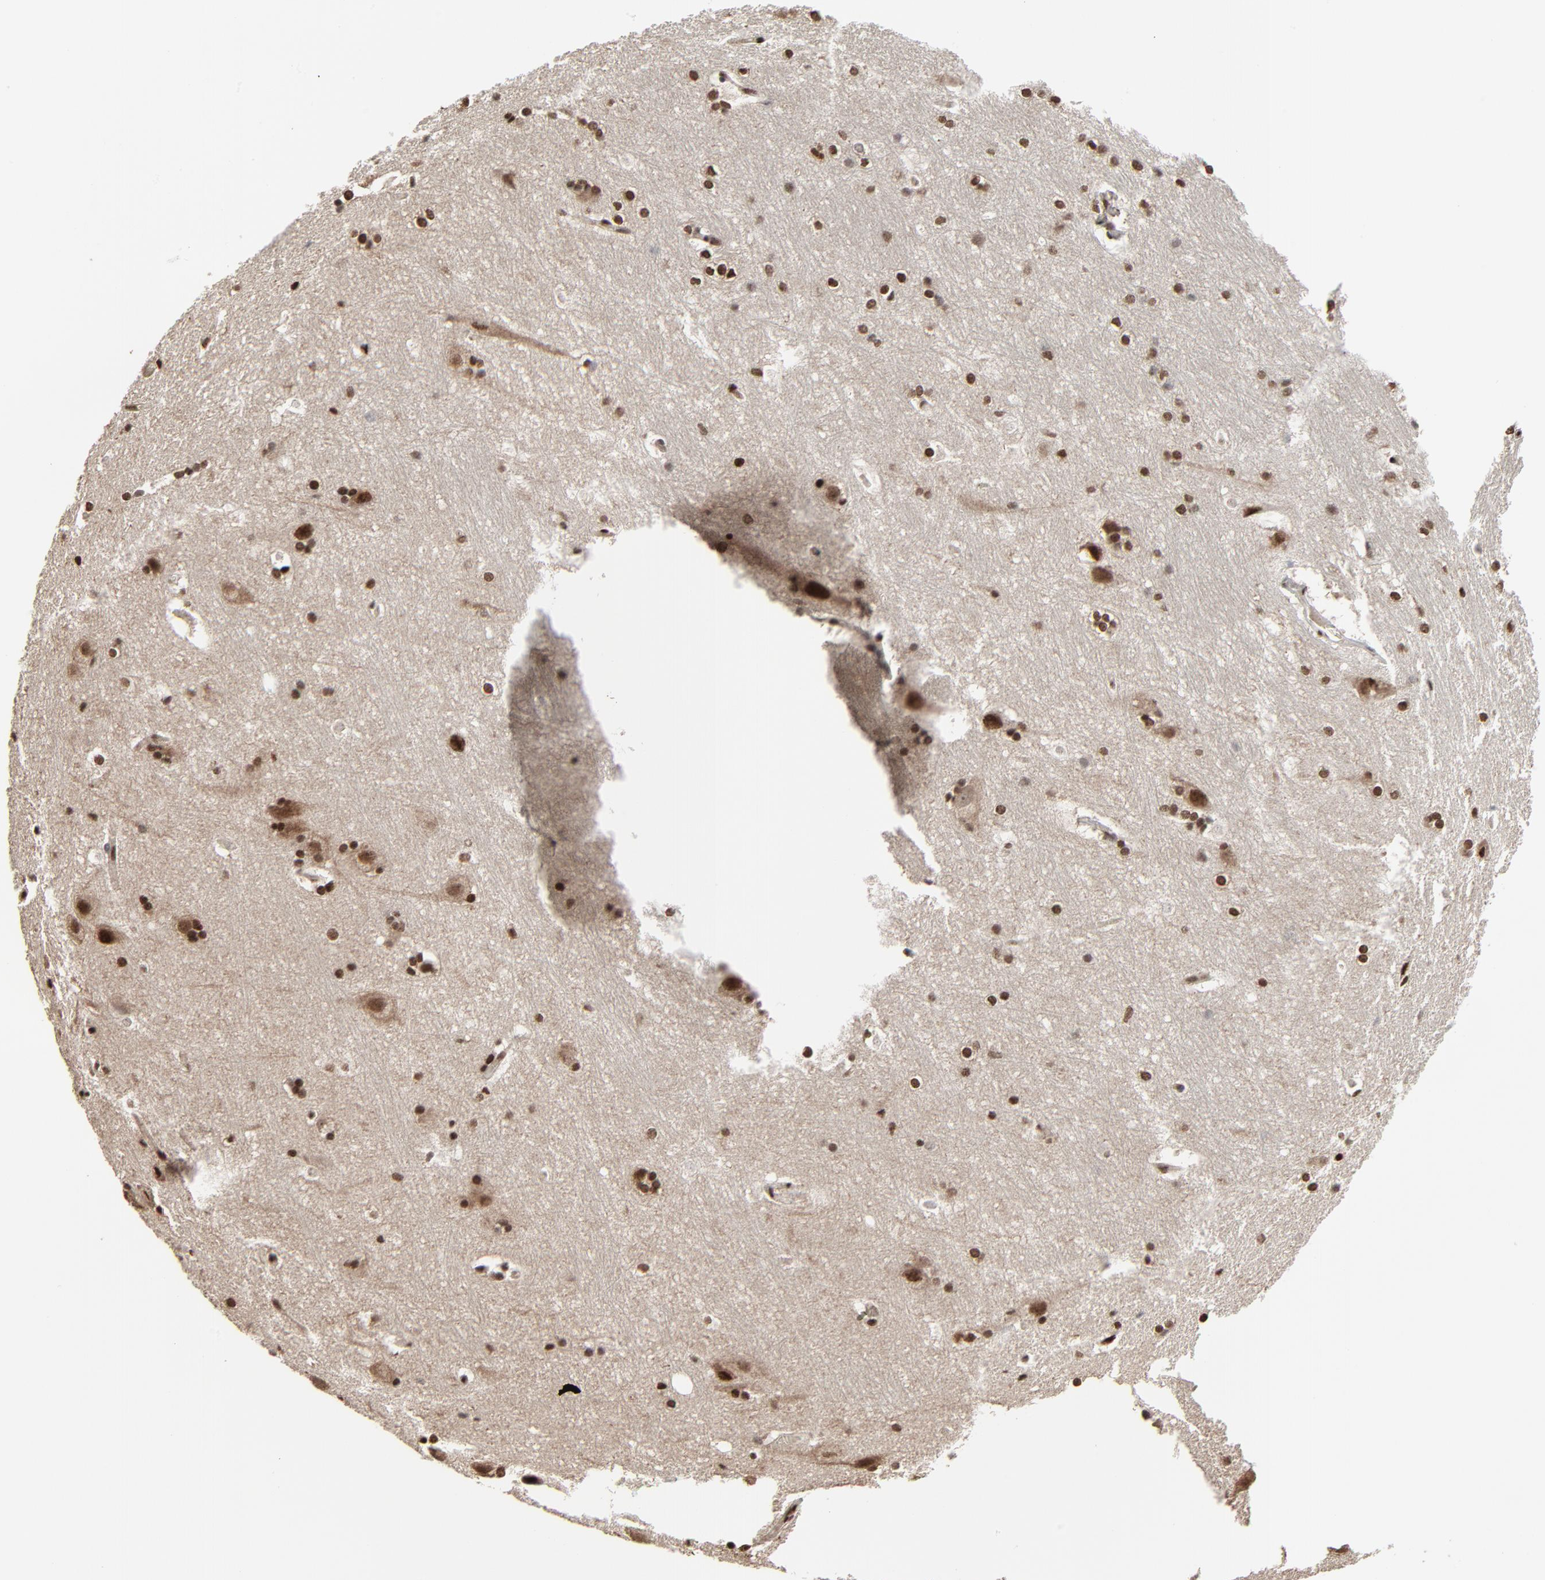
{"staining": {"intensity": "strong", "quantity": ">75%", "location": "nuclear"}, "tissue": "hippocampus", "cell_type": "Glial cells", "image_type": "normal", "snomed": [{"axis": "morphology", "description": "Normal tissue, NOS"}, {"axis": "topography", "description": "Hippocampus"}], "caption": "Protein staining of benign hippocampus exhibits strong nuclear positivity in about >75% of glial cells. Using DAB (brown) and hematoxylin (blue) stains, captured at high magnification using brightfield microscopy.", "gene": "MEIS2", "patient": {"sex": "female", "age": 19}}